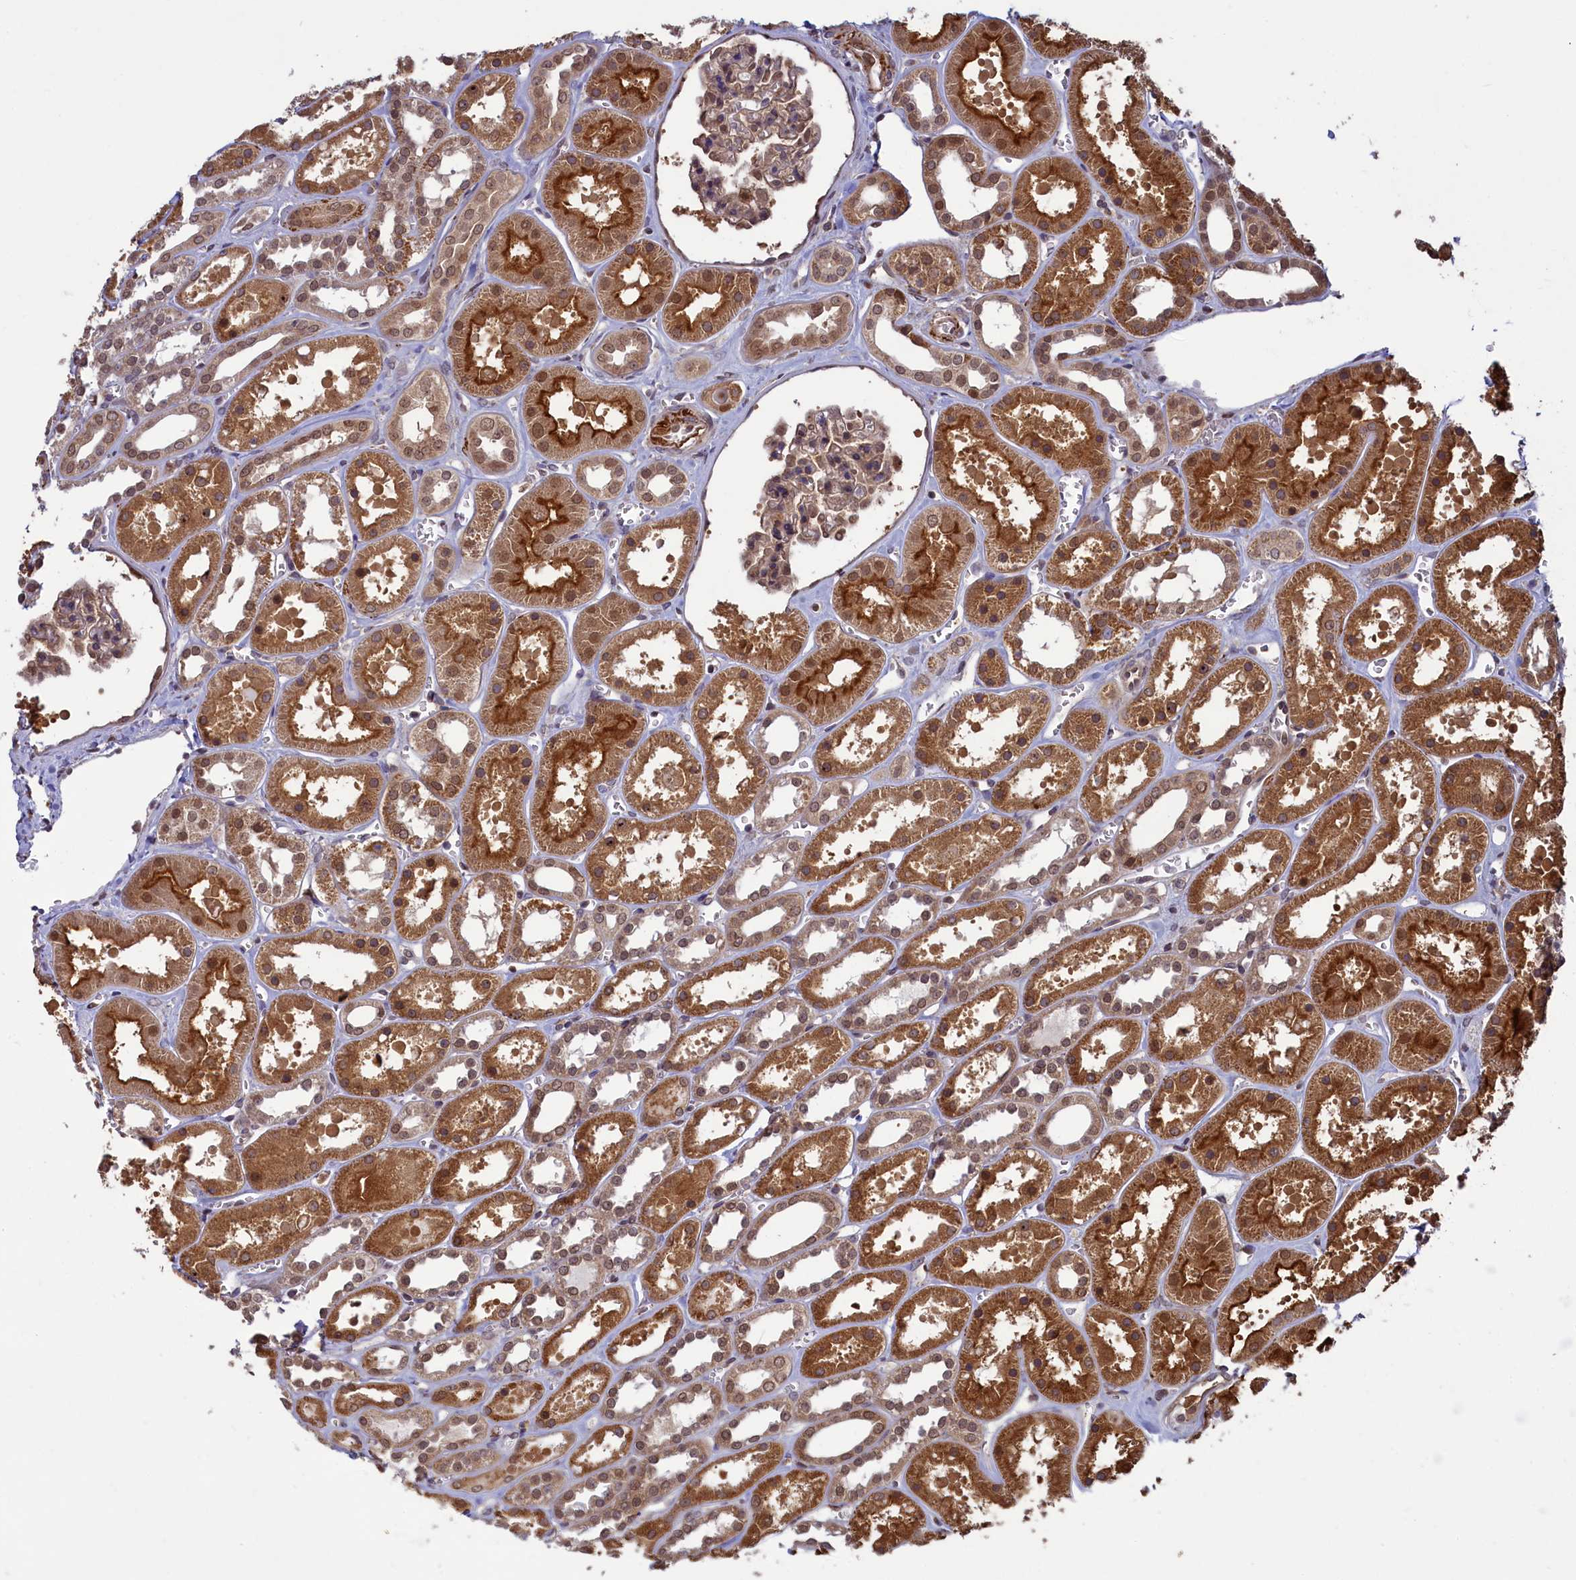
{"staining": {"intensity": "moderate", "quantity": "25%-75%", "location": "nuclear"}, "tissue": "kidney", "cell_type": "Cells in glomeruli", "image_type": "normal", "snomed": [{"axis": "morphology", "description": "Normal tissue, NOS"}, {"axis": "topography", "description": "Kidney"}], "caption": "Kidney stained with immunohistochemistry demonstrates moderate nuclear staining in approximately 25%-75% of cells in glomeruli.", "gene": "NAE1", "patient": {"sex": "female", "age": 41}}